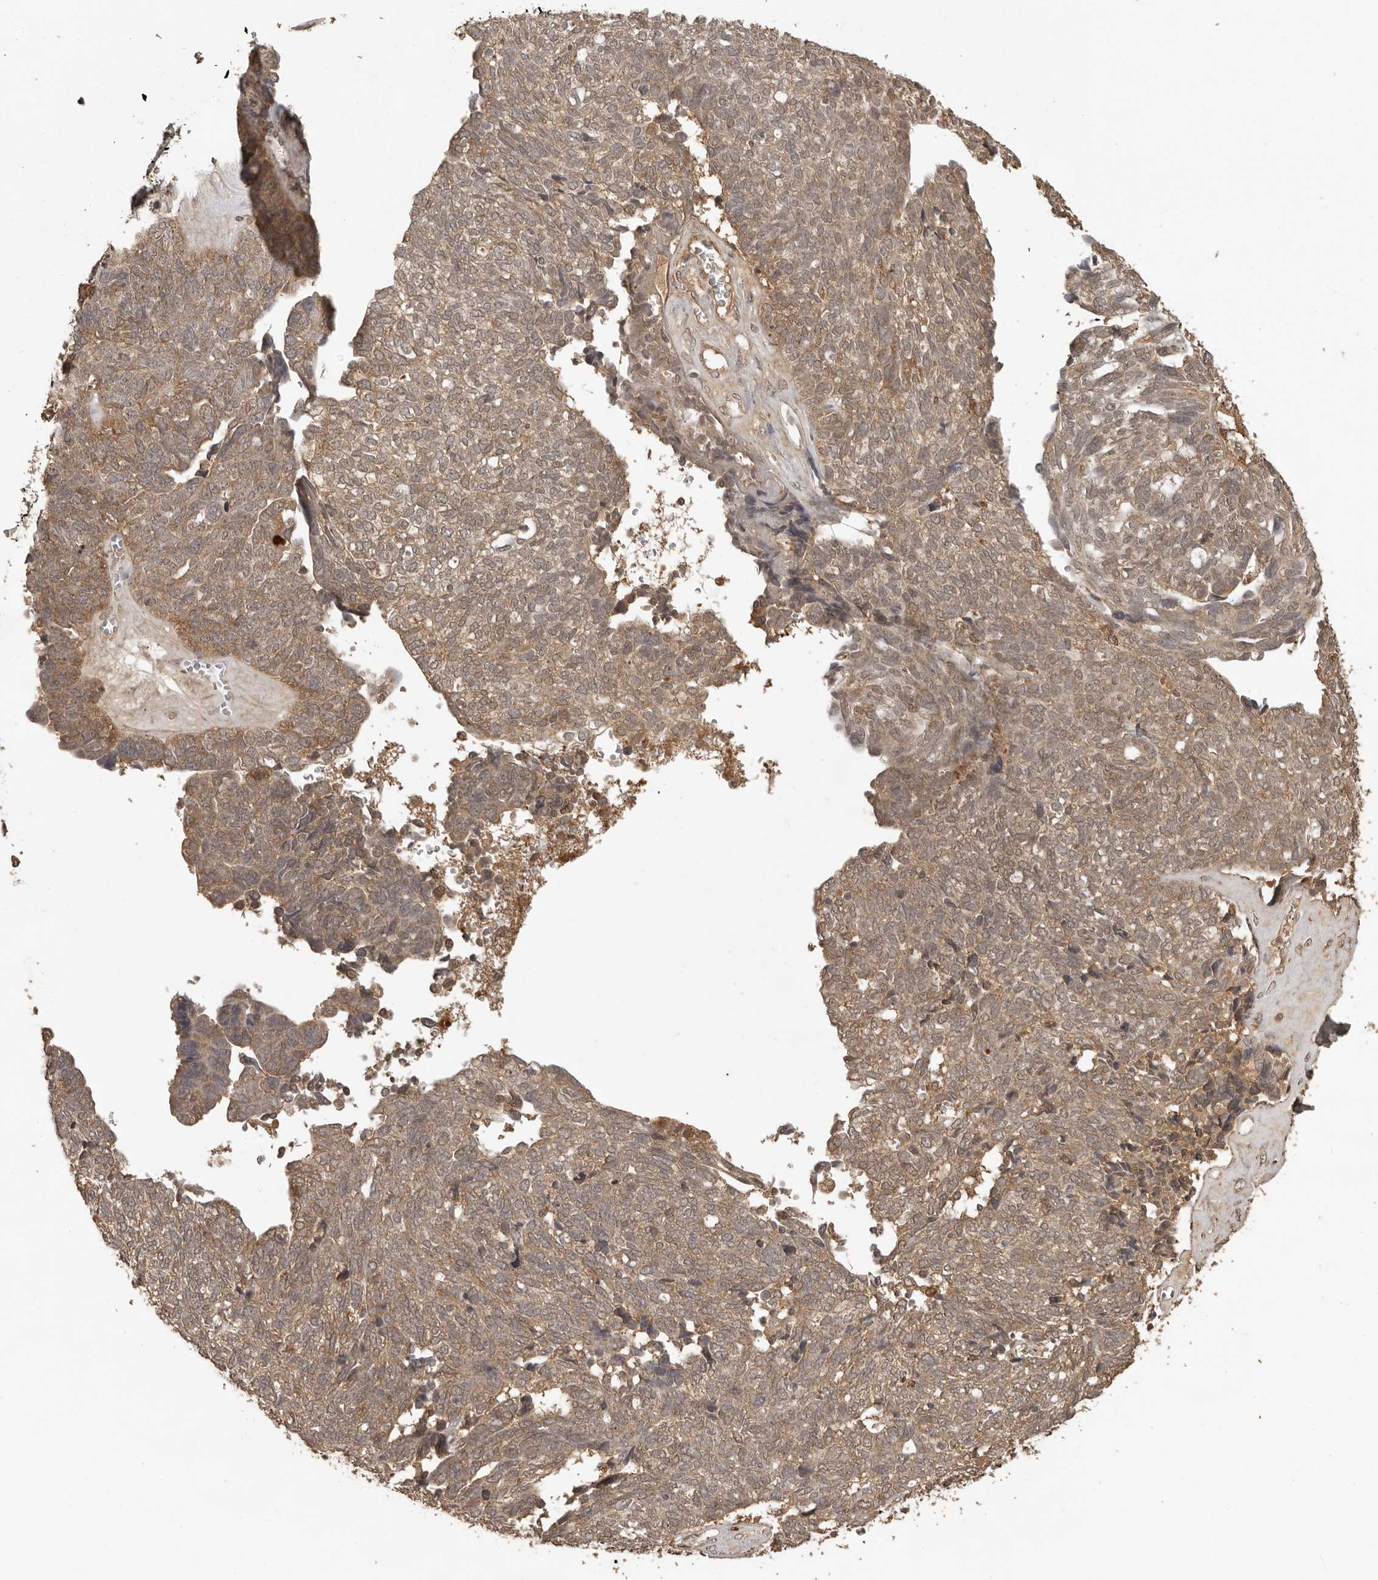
{"staining": {"intensity": "moderate", "quantity": ">75%", "location": "cytoplasmic/membranous"}, "tissue": "ovarian cancer", "cell_type": "Tumor cells", "image_type": "cancer", "snomed": [{"axis": "morphology", "description": "Cystadenocarcinoma, serous, NOS"}, {"axis": "topography", "description": "Ovary"}], "caption": "Immunohistochemistry (IHC) histopathology image of neoplastic tissue: human ovarian serous cystadenocarcinoma stained using IHC reveals medium levels of moderate protein expression localized specifically in the cytoplasmic/membranous of tumor cells, appearing as a cytoplasmic/membranous brown color.", "gene": "CTF1", "patient": {"sex": "female", "age": 79}}